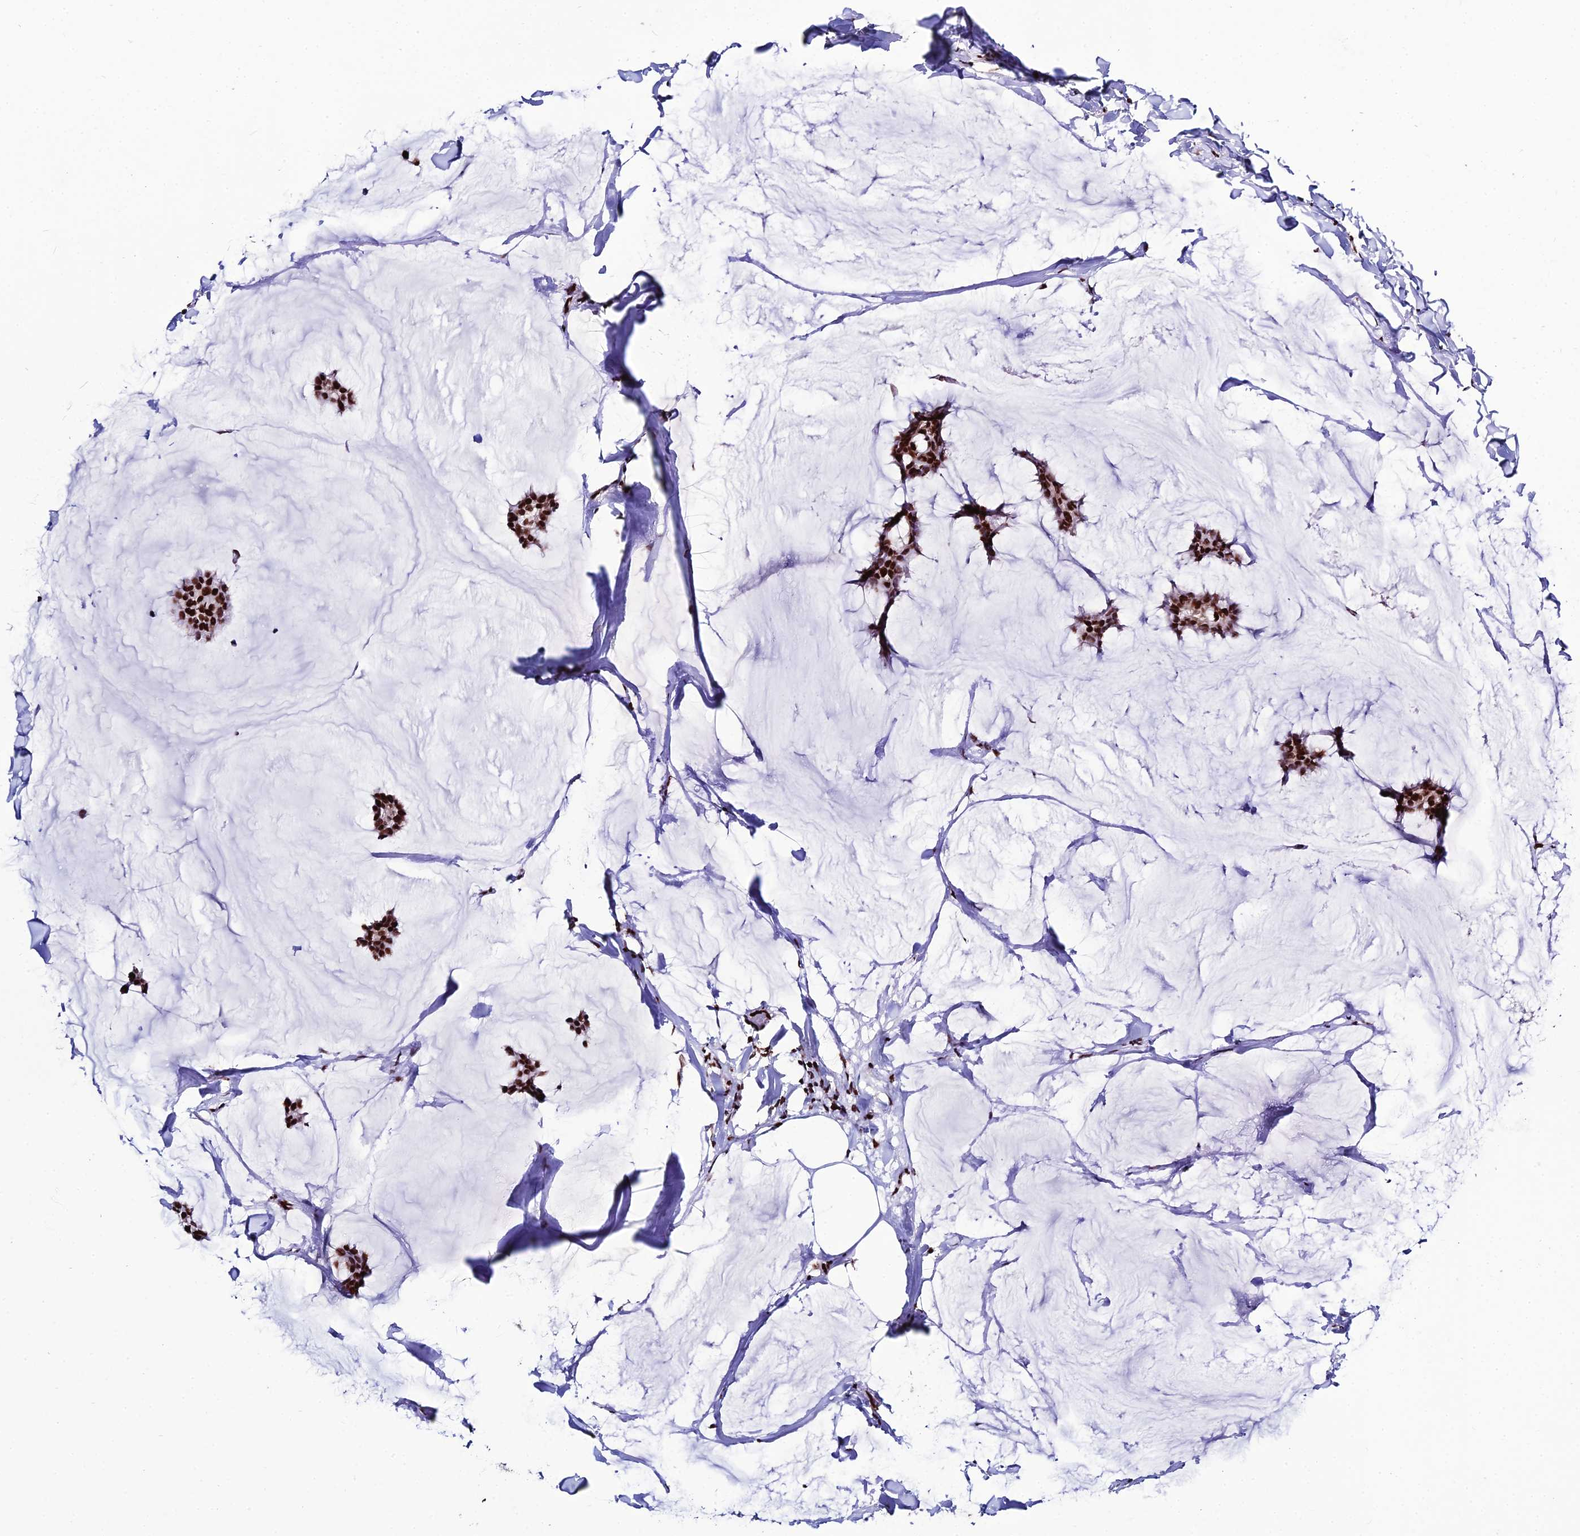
{"staining": {"intensity": "strong", "quantity": ">75%", "location": "nuclear"}, "tissue": "breast cancer", "cell_type": "Tumor cells", "image_type": "cancer", "snomed": [{"axis": "morphology", "description": "Duct carcinoma"}, {"axis": "topography", "description": "Breast"}], "caption": "Breast cancer (infiltrating ductal carcinoma) tissue reveals strong nuclear positivity in approximately >75% of tumor cells", "gene": "HNRNPH1", "patient": {"sex": "female", "age": 93}}